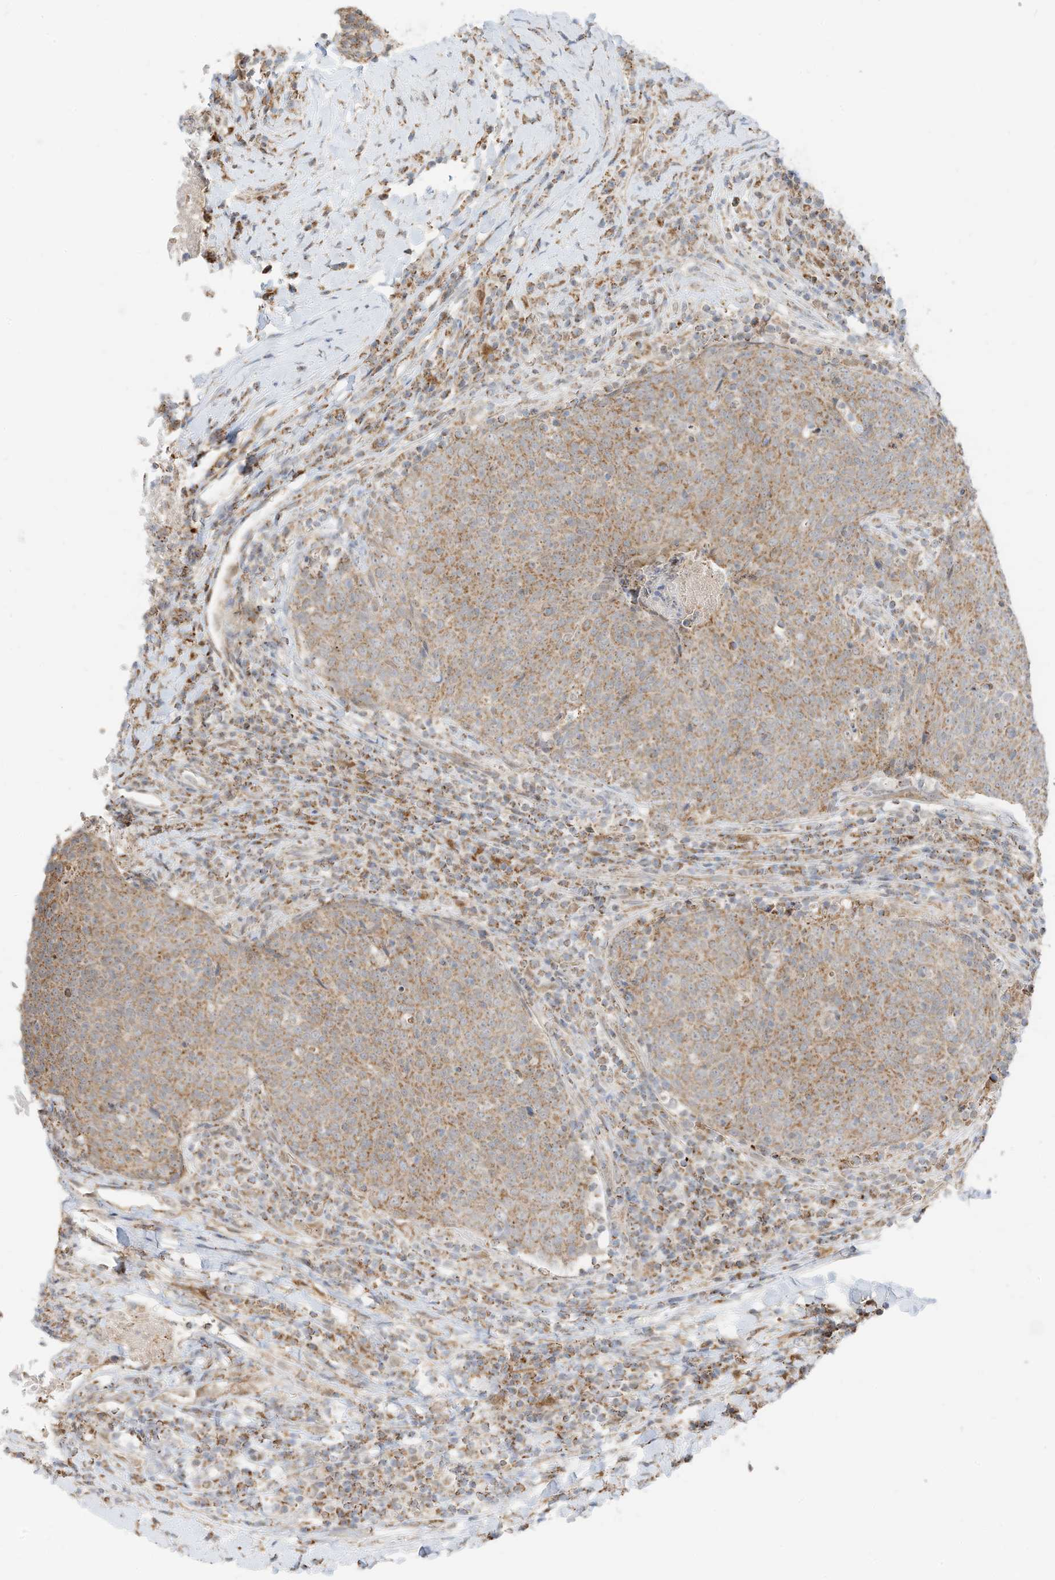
{"staining": {"intensity": "moderate", "quantity": ">75%", "location": "cytoplasmic/membranous"}, "tissue": "head and neck cancer", "cell_type": "Tumor cells", "image_type": "cancer", "snomed": [{"axis": "morphology", "description": "Squamous cell carcinoma, NOS"}, {"axis": "morphology", "description": "Squamous cell carcinoma, metastatic, NOS"}, {"axis": "topography", "description": "Lymph node"}, {"axis": "topography", "description": "Head-Neck"}], "caption": "There is medium levels of moderate cytoplasmic/membranous staining in tumor cells of head and neck cancer, as demonstrated by immunohistochemical staining (brown color).", "gene": "MTUS2", "patient": {"sex": "male", "age": 62}}